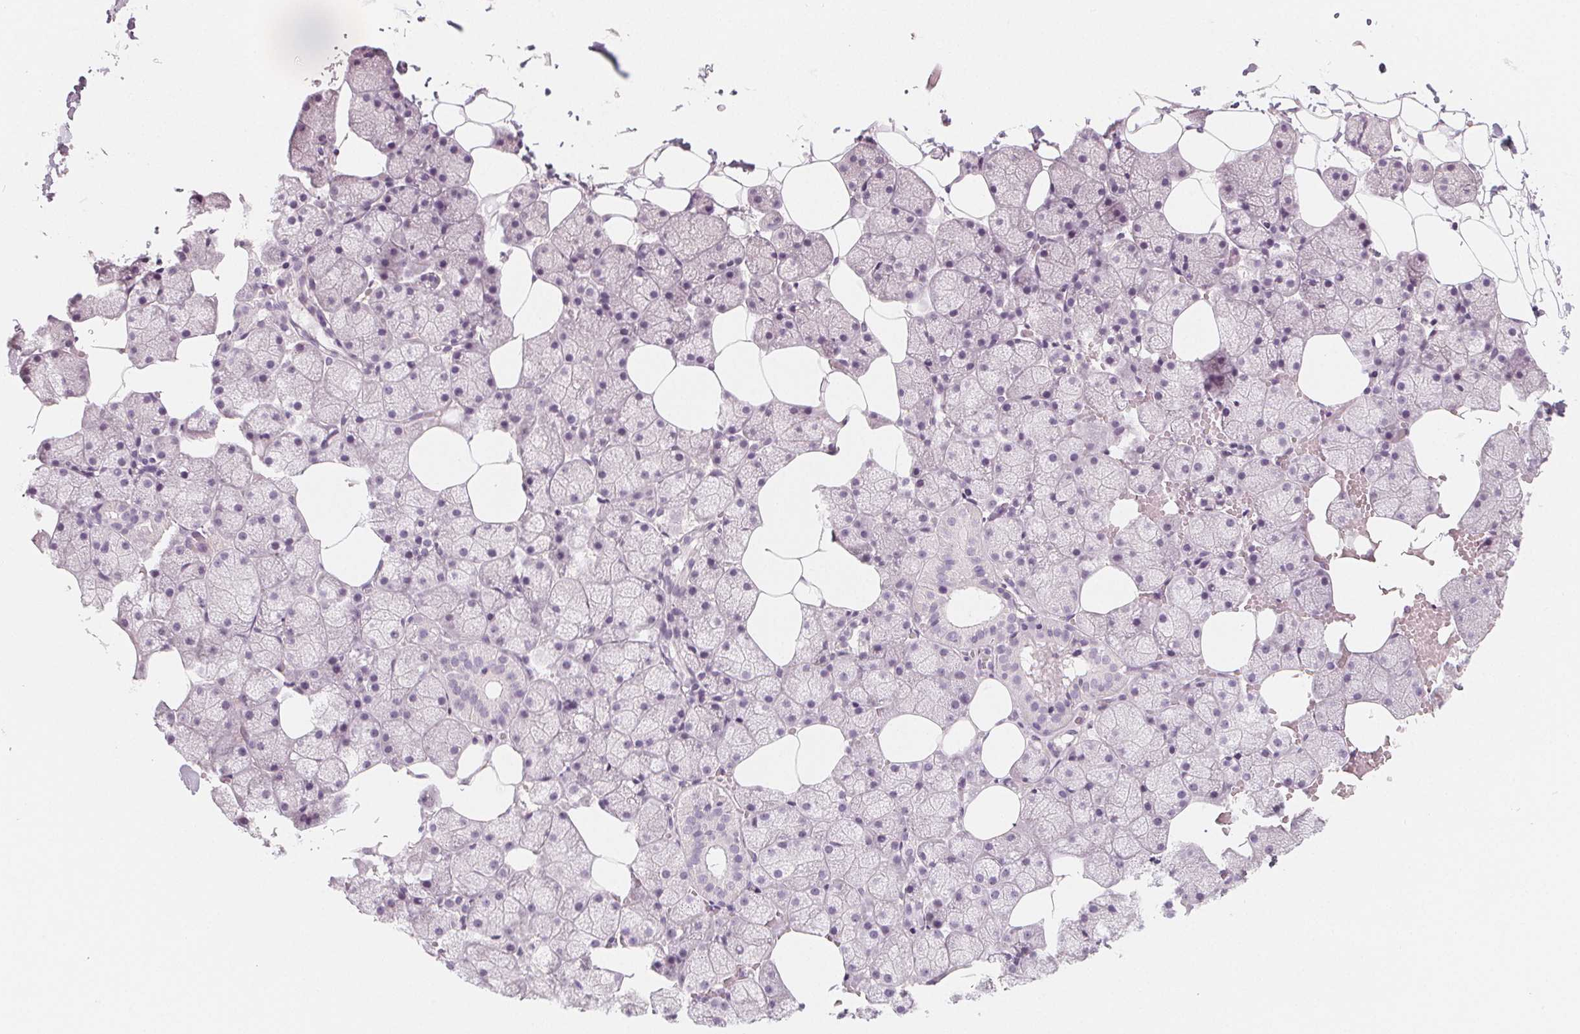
{"staining": {"intensity": "negative", "quantity": "none", "location": "none"}, "tissue": "salivary gland", "cell_type": "Glandular cells", "image_type": "normal", "snomed": [{"axis": "morphology", "description": "Normal tissue, NOS"}, {"axis": "topography", "description": "Salivary gland"}], "caption": "A histopathology image of human salivary gland is negative for staining in glandular cells. Brightfield microscopy of immunohistochemistry stained with DAB (3,3'-diaminobenzidine) (brown) and hematoxylin (blue), captured at high magnification.", "gene": "MAP1A", "patient": {"sex": "male", "age": 38}}